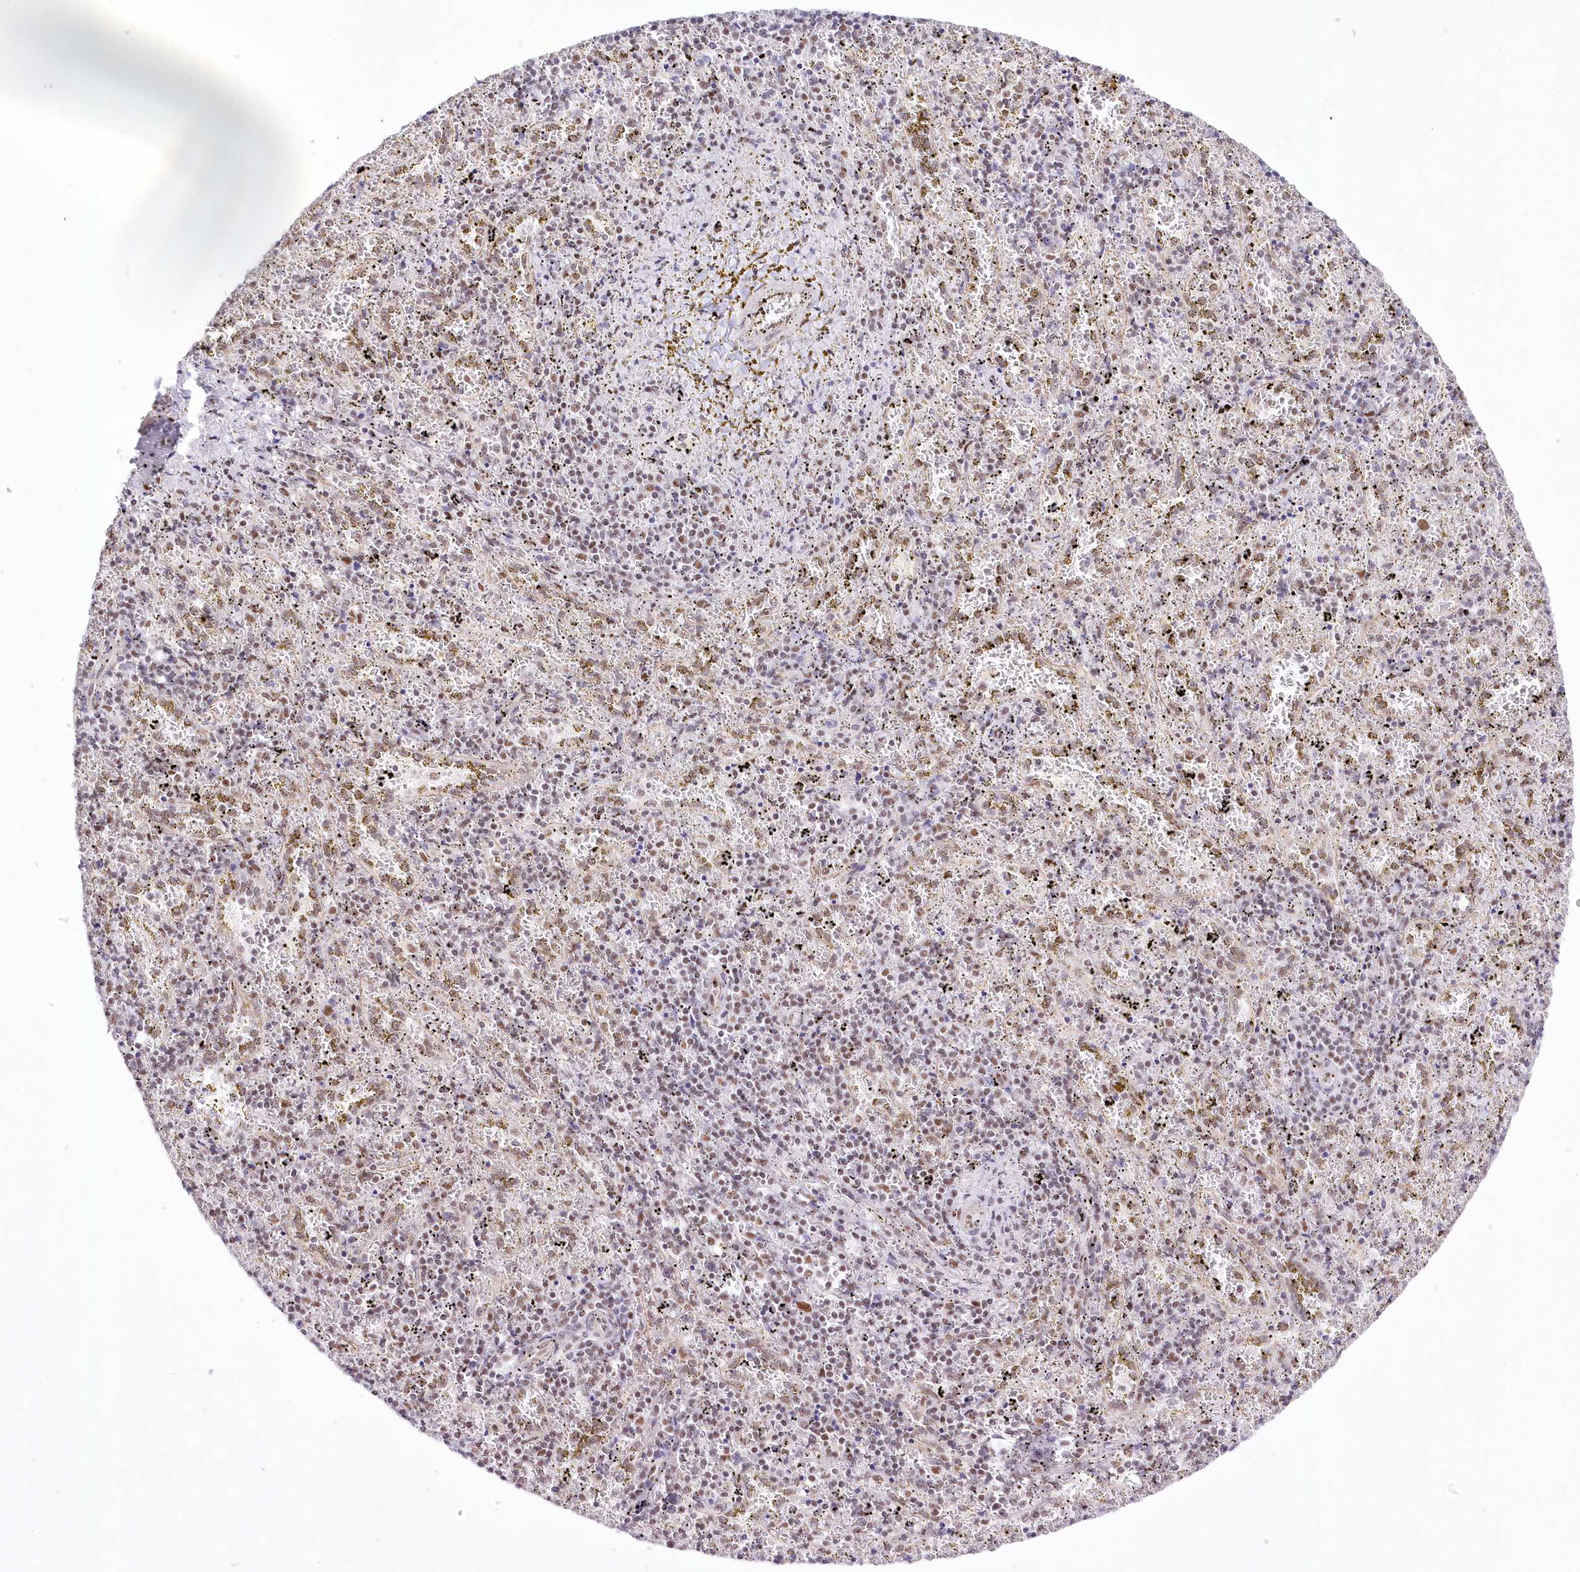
{"staining": {"intensity": "moderate", "quantity": "<25%", "location": "nuclear"}, "tissue": "spleen", "cell_type": "Cells in red pulp", "image_type": "normal", "snomed": [{"axis": "morphology", "description": "Normal tissue, NOS"}, {"axis": "topography", "description": "Spleen"}], "caption": "DAB immunohistochemical staining of benign spleen exhibits moderate nuclear protein expression in approximately <25% of cells in red pulp. Immunohistochemistry stains the protein of interest in brown and the nuclei are stained blue.", "gene": "NSUN2", "patient": {"sex": "male", "age": 11}}